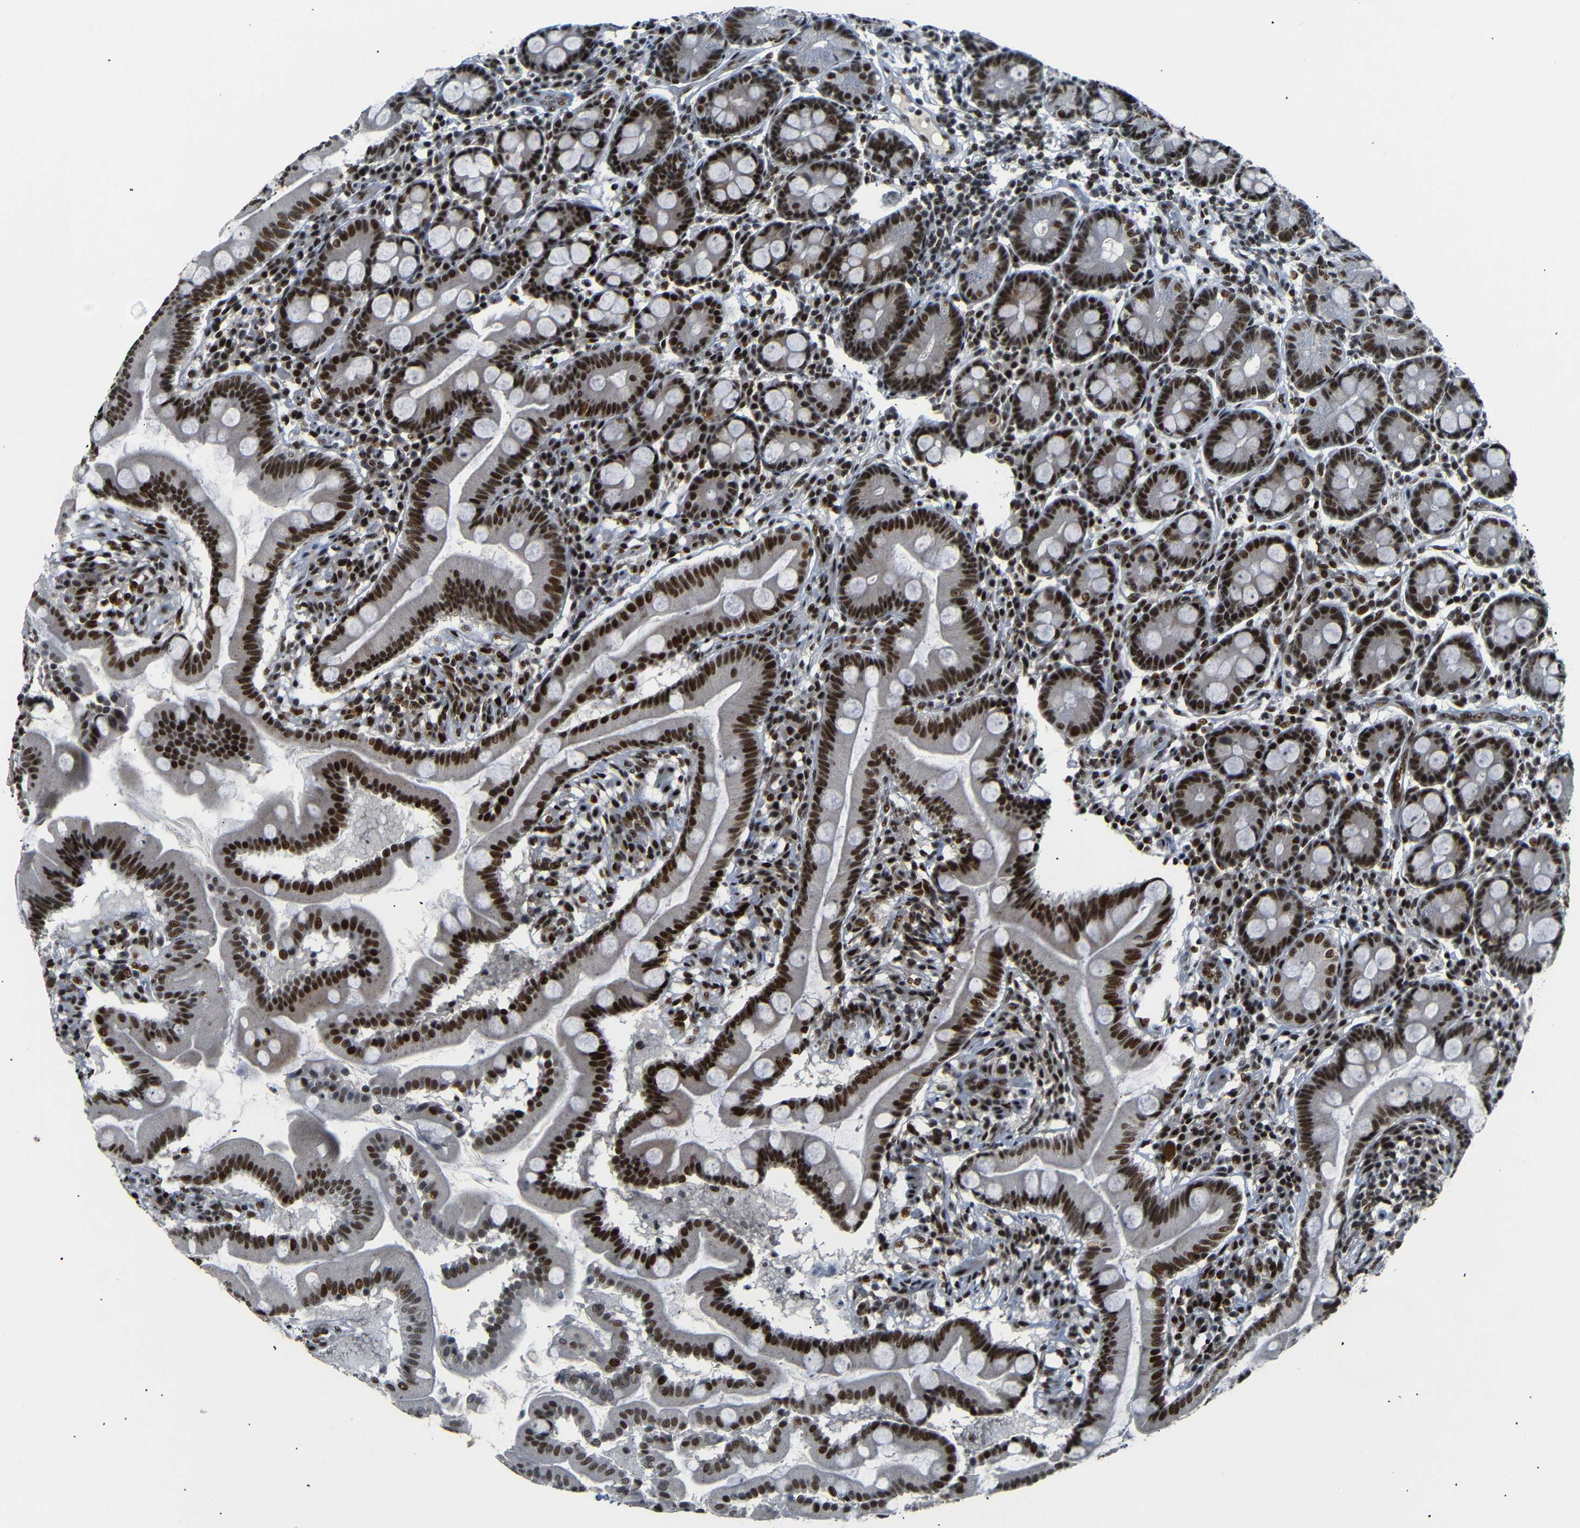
{"staining": {"intensity": "strong", "quantity": ">75%", "location": "nuclear"}, "tissue": "duodenum", "cell_type": "Glandular cells", "image_type": "normal", "snomed": [{"axis": "morphology", "description": "Normal tissue, NOS"}, {"axis": "topography", "description": "Duodenum"}], "caption": "Immunohistochemistry micrograph of normal duodenum stained for a protein (brown), which displays high levels of strong nuclear positivity in approximately >75% of glandular cells.", "gene": "SETDB2", "patient": {"sex": "male", "age": 50}}